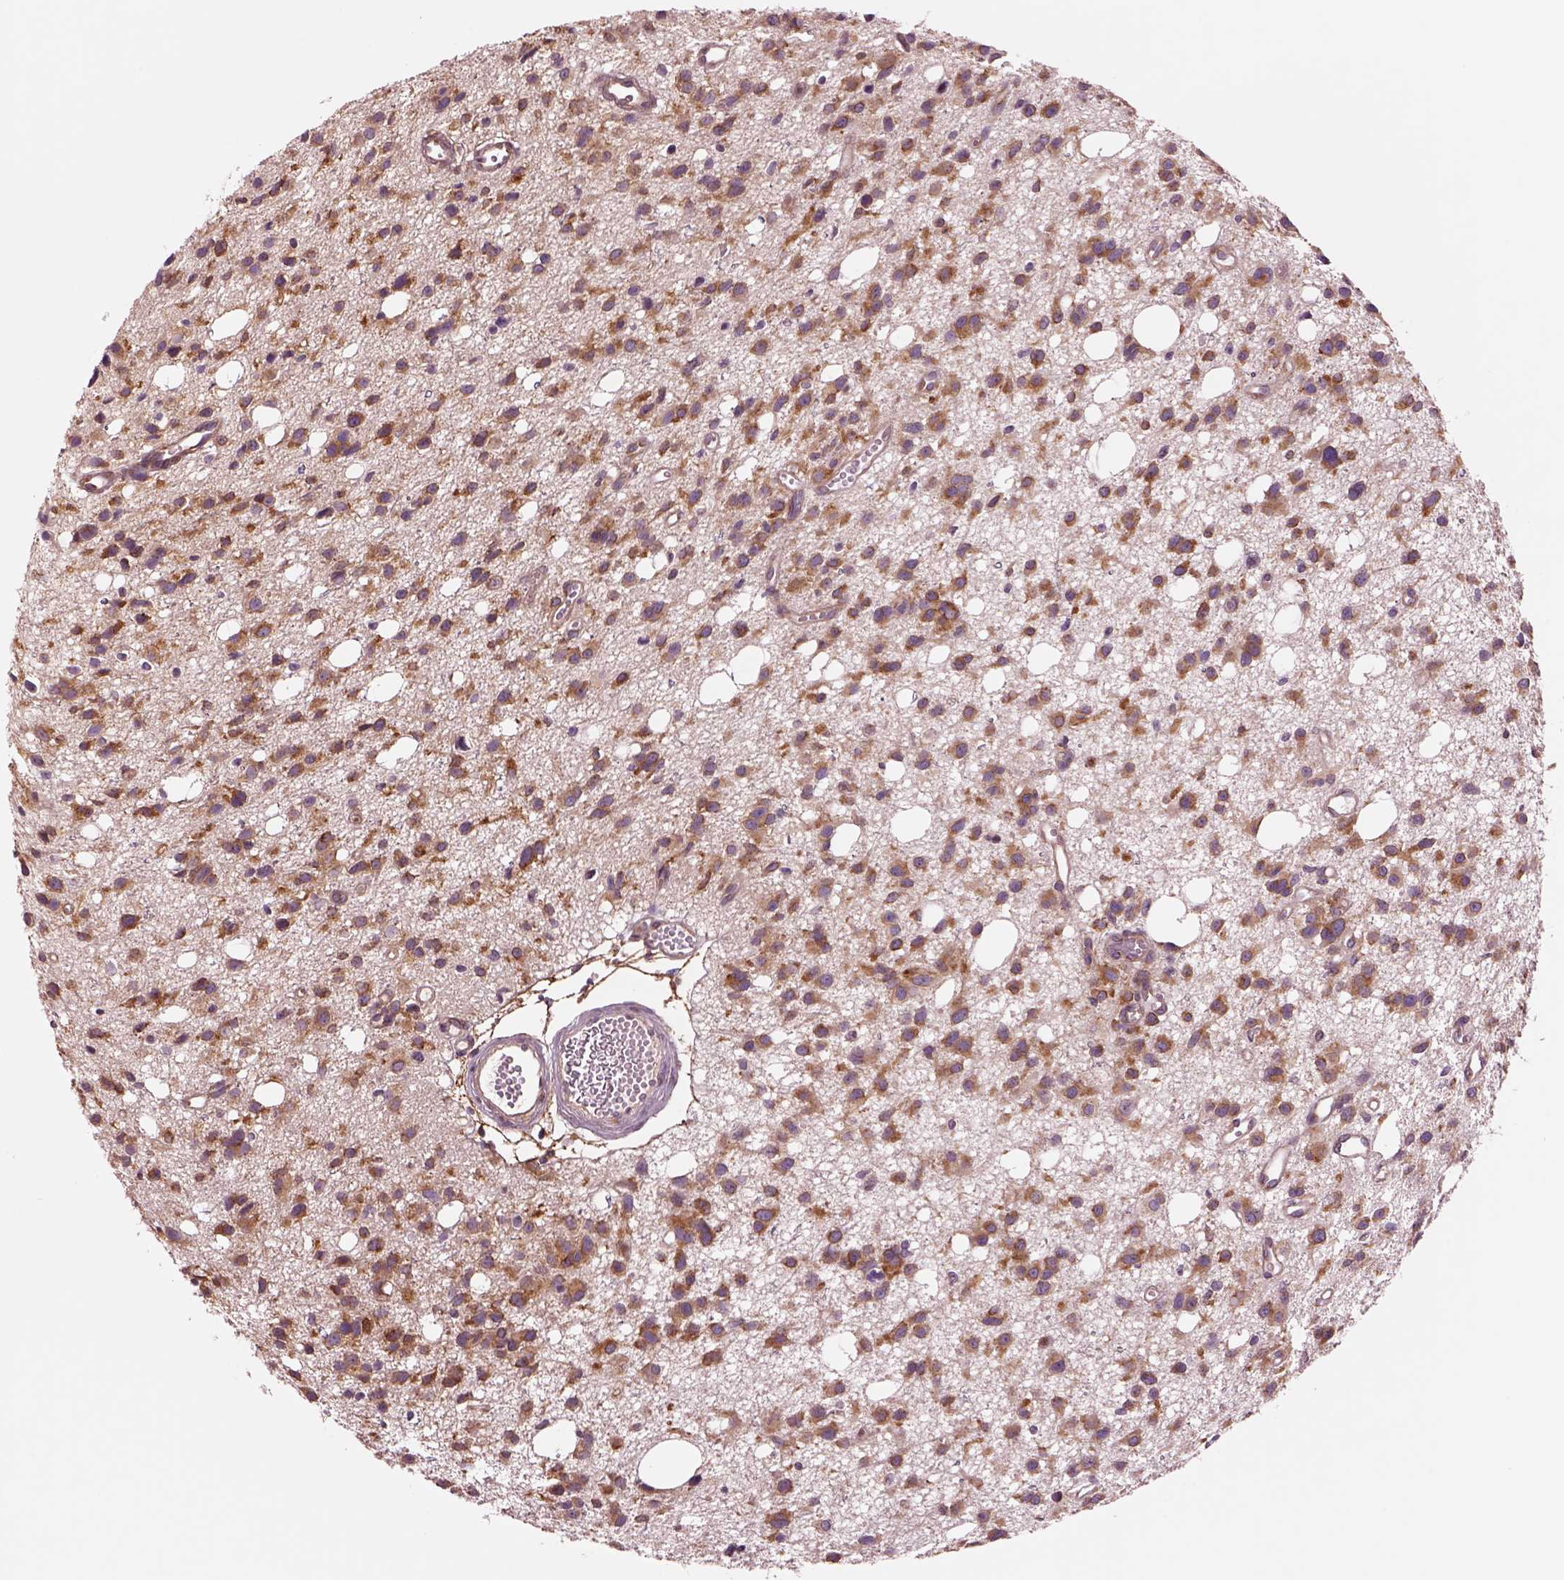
{"staining": {"intensity": "moderate", "quantity": ">75%", "location": "cytoplasmic/membranous"}, "tissue": "glioma", "cell_type": "Tumor cells", "image_type": "cancer", "snomed": [{"axis": "morphology", "description": "Glioma, malignant, High grade"}, {"axis": "topography", "description": "Brain"}], "caption": "High-grade glioma (malignant) stained for a protein displays moderate cytoplasmic/membranous positivity in tumor cells. The staining was performed using DAB to visualize the protein expression in brown, while the nuclei were stained in blue with hematoxylin (Magnification: 20x).", "gene": "SEC23A", "patient": {"sex": "male", "age": 23}}